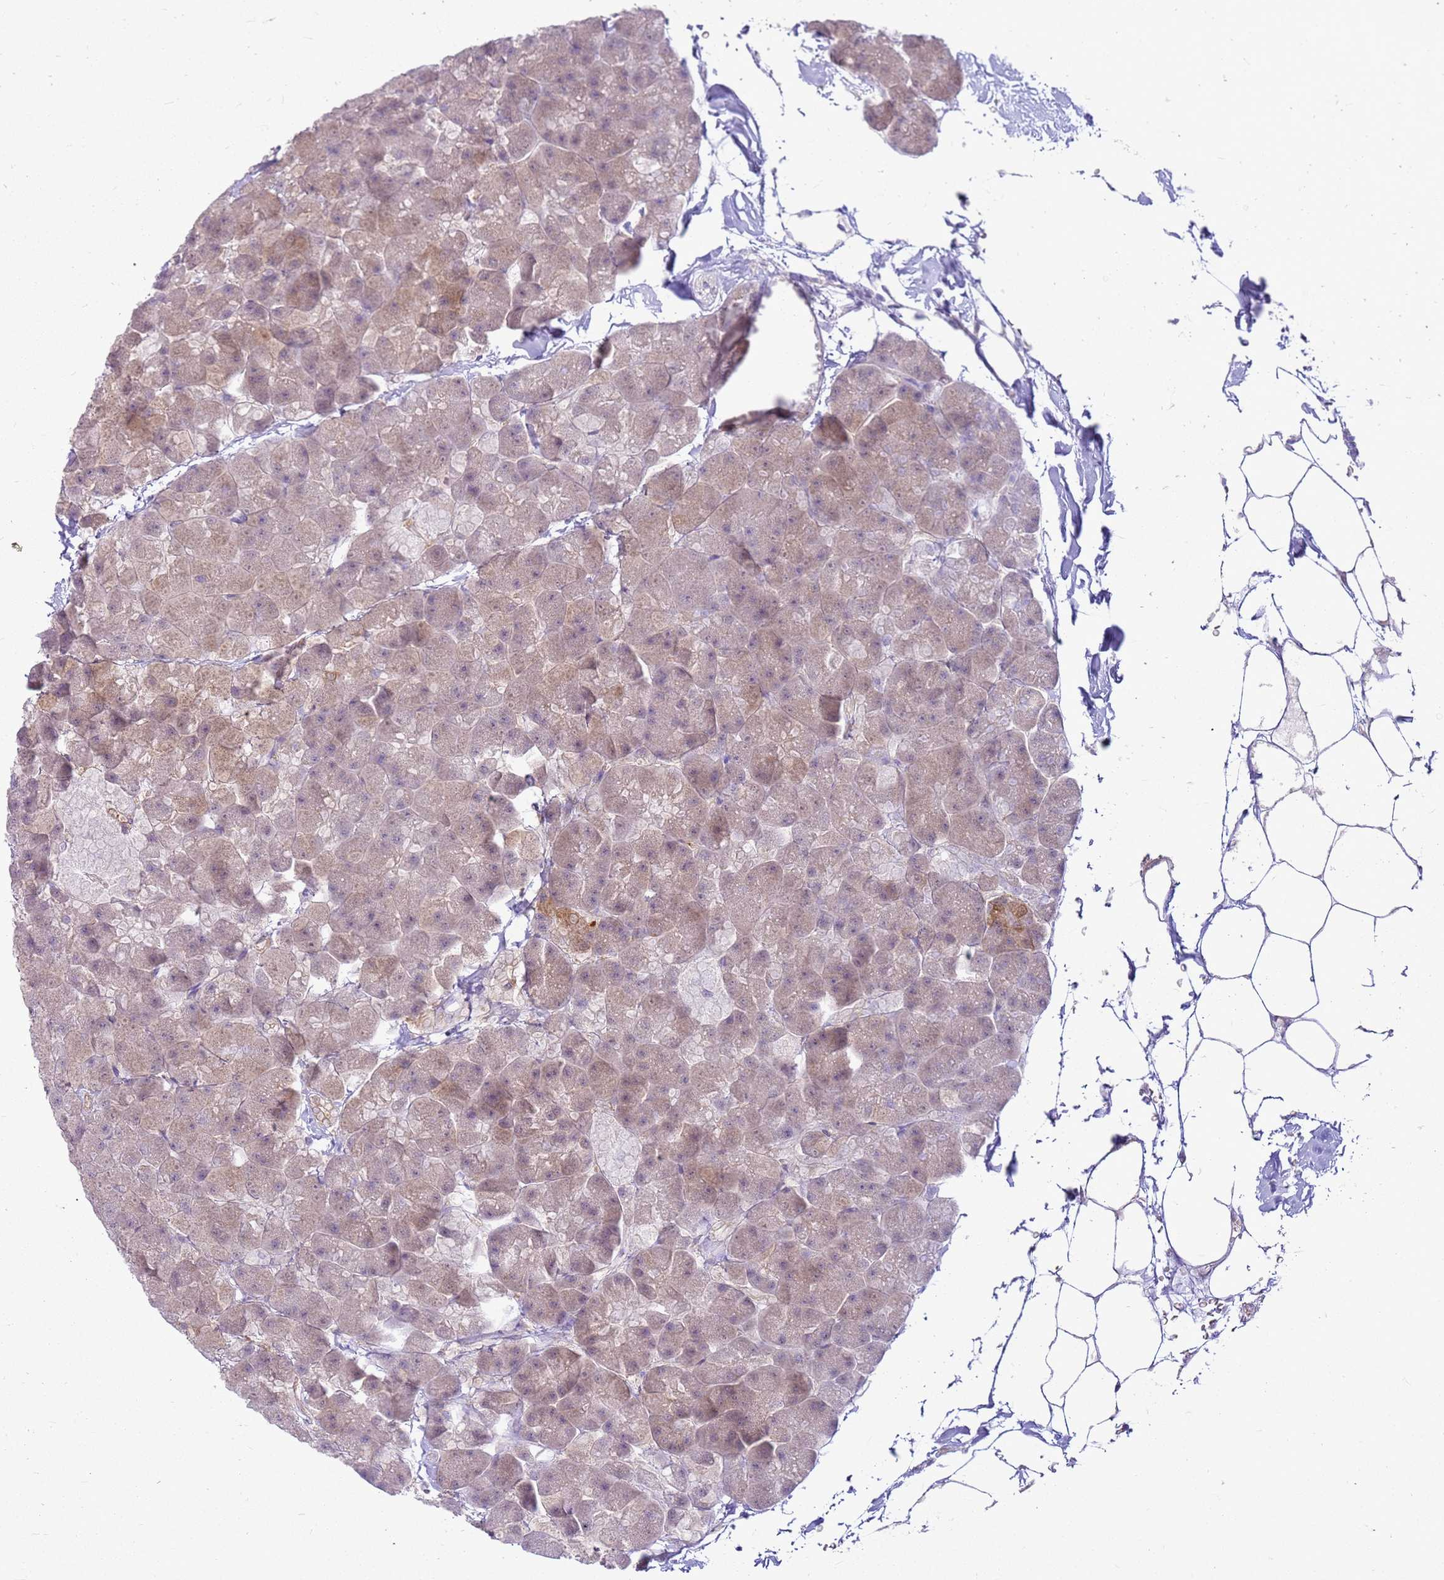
{"staining": {"intensity": "moderate", "quantity": "<25%", "location": "cytoplasmic/membranous"}, "tissue": "pancreas", "cell_type": "Exocrine glandular cells", "image_type": "normal", "snomed": [{"axis": "morphology", "description": "Normal tissue, NOS"}, {"axis": "topography", "description": "Pancreas"}], "caption": "This photomicrograph reveals immunohistochemistry staining of unremarkable pancreas, with low moderate cytoplasmic/membranous positivity in approximately <25% of exocrine glandular cells.", "gene": "HSPB1", "patient": {"sex": "male", "age": 35}}